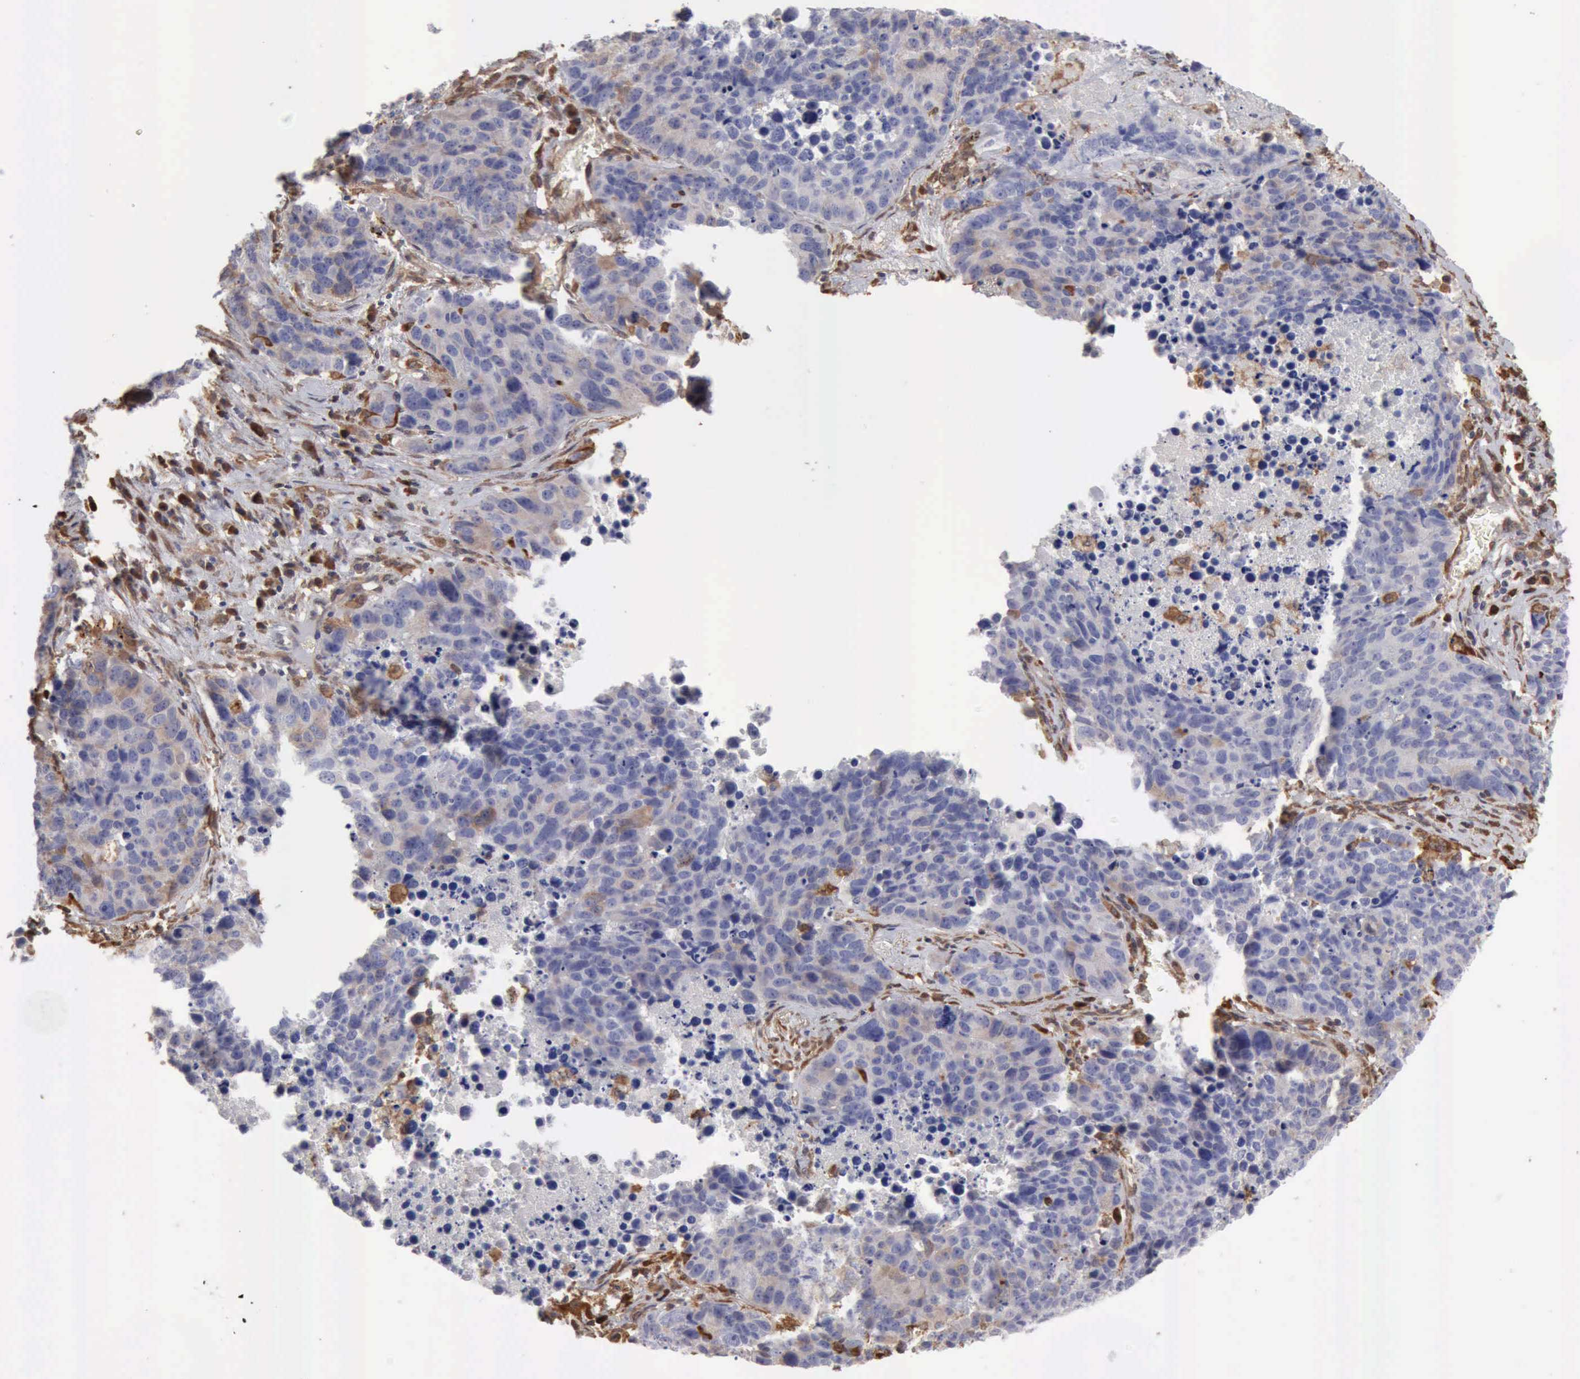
{"staining": {"intensity": "moderate", "quantity": "<25%", "location": "cytoplasmic/membranous"}, "tissue": "lung cancer", "cell_type": "Tumor cells", "image_type": "cancer", "snomed": [{"axis": "morphology", "description": "Carcinoid, malignant, NOS"}, {"axis": "topography", "description": "Lung"}], "caption": "A histopathology image of lung cancer (malignant carcinoid) stained for a protein reveals moderate cytoplasmic/membranous brown staining in tumor cells.", "gene": "APOL2", "patient": {"sex": "male", "age": 60}}